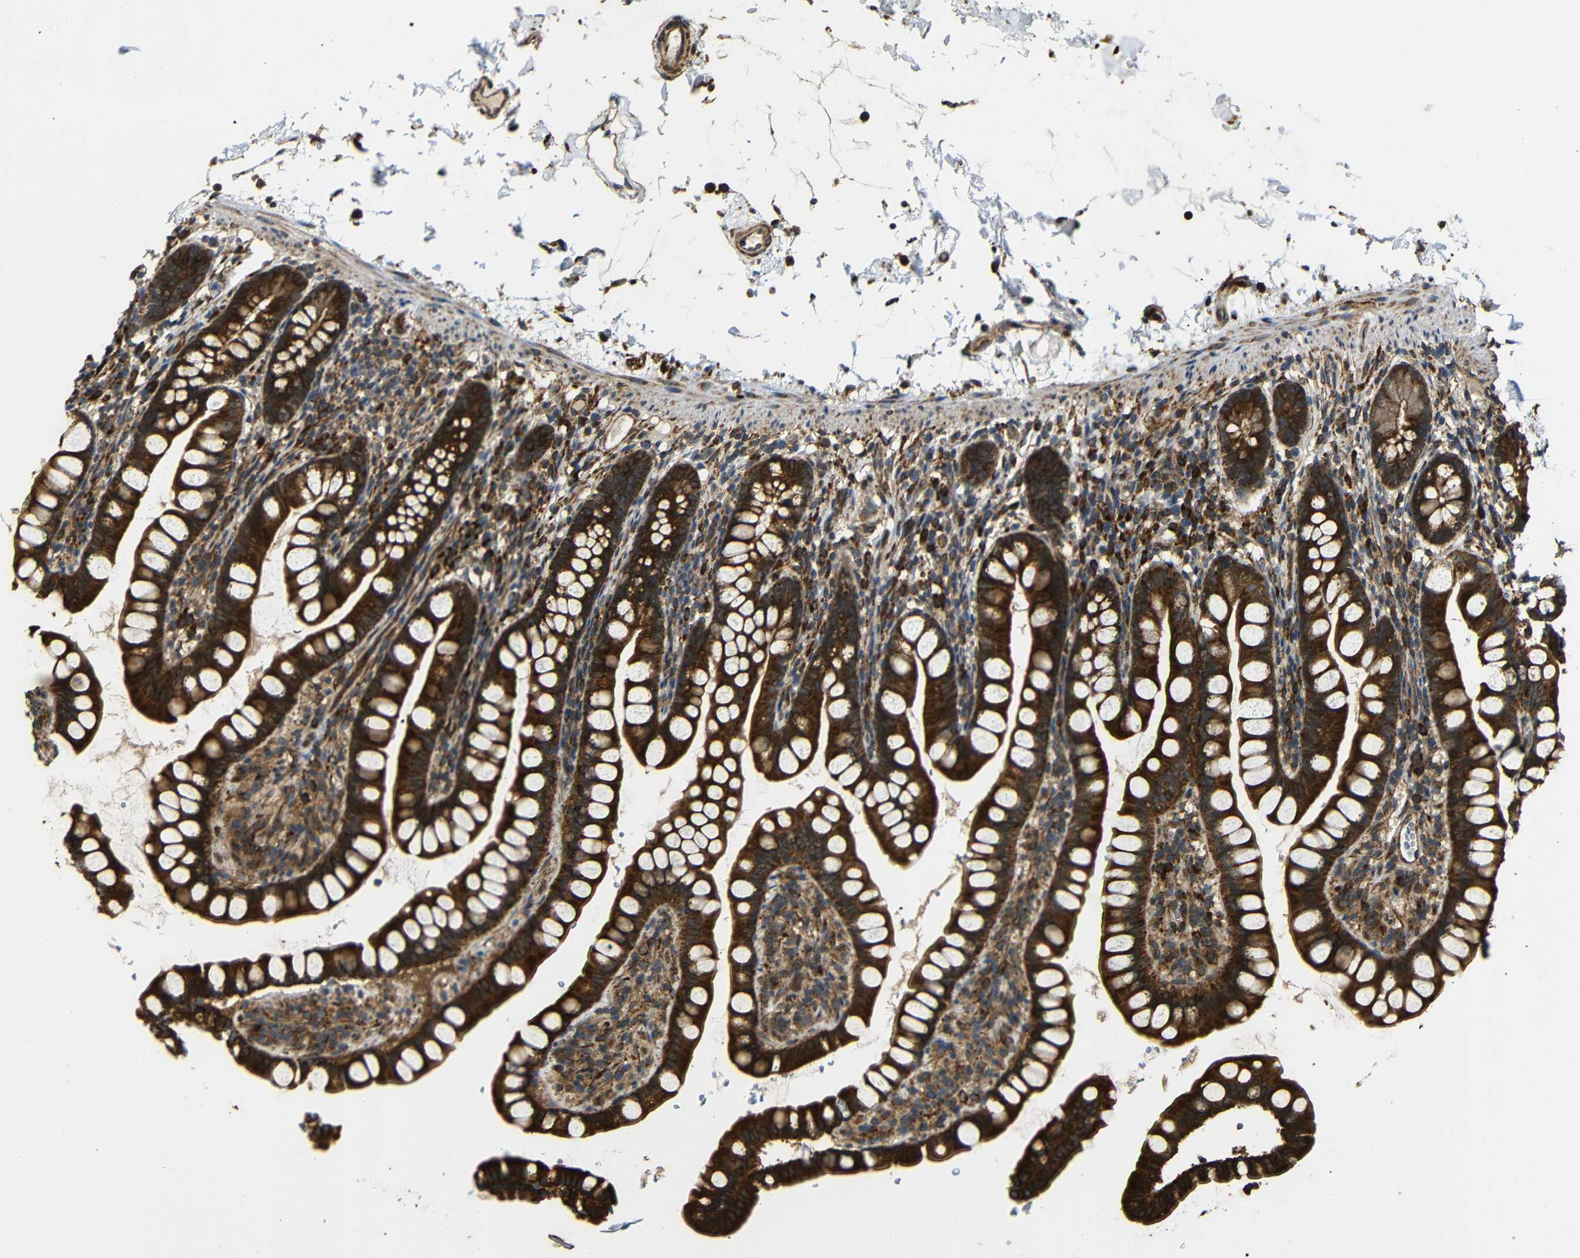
{"staining": {"intensity": "strong", "quantity": ">75%", "location": "cytoplasmic/membranous"}, "tissue": "small intestine", "cell_type": "Glandular cells", "image_type": "normal", "snomed": [{"axis": "morphology", "description": "Normal tissue, NOS"}, {"axis": "topography", "description": "Small intestine"}], "caption": "DAB (3,3'-diaminobenzidine) immunohistochemical staining of benign small intestine exhibits strong cytoplasmic/membranous protein expression in approximately >75% of glandular cells.", "gene": "KANK4", "patient": {"sex": "female", "age": 84}}